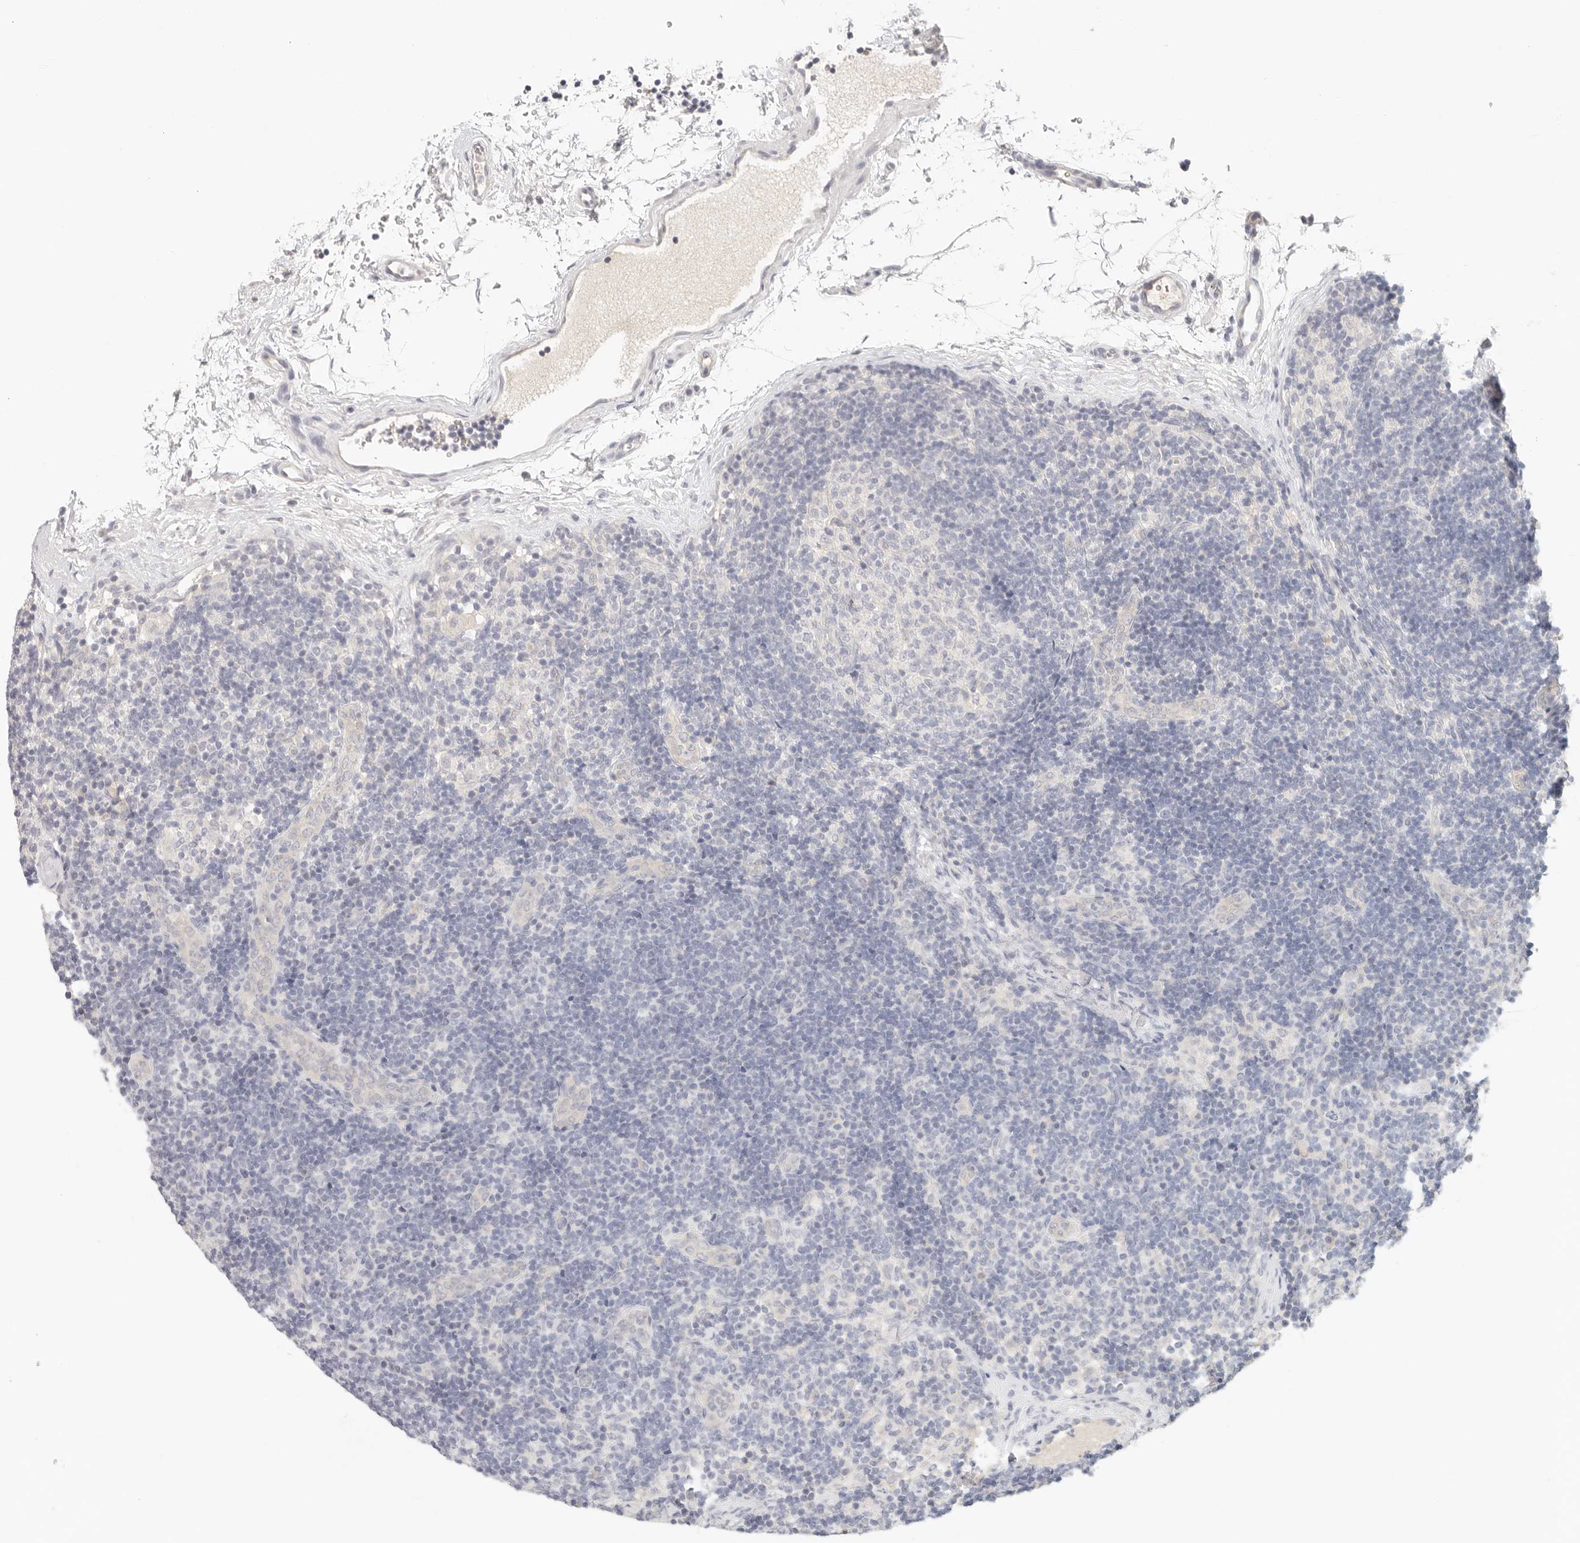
{"staining": {"intensity": "negative", "quantity": "none", "location": "none"}, "tissue": "lymph node", "cell_type": "Germinal center cells", "image_type": "normal", "snomed": [{"axis": "morphology", "description": "Normal tissue, NOS"}, {"axis": "topography", "description": "Lymph node"}], "caption": "Immunohistochemistry (IHC) of unremarkable lymph node shows no staining in germinal center cells. (IHC, brightfield microscopy, high magnification).", "gene": "SPHK1", "patient": {"sex": "female", "age": 22}}